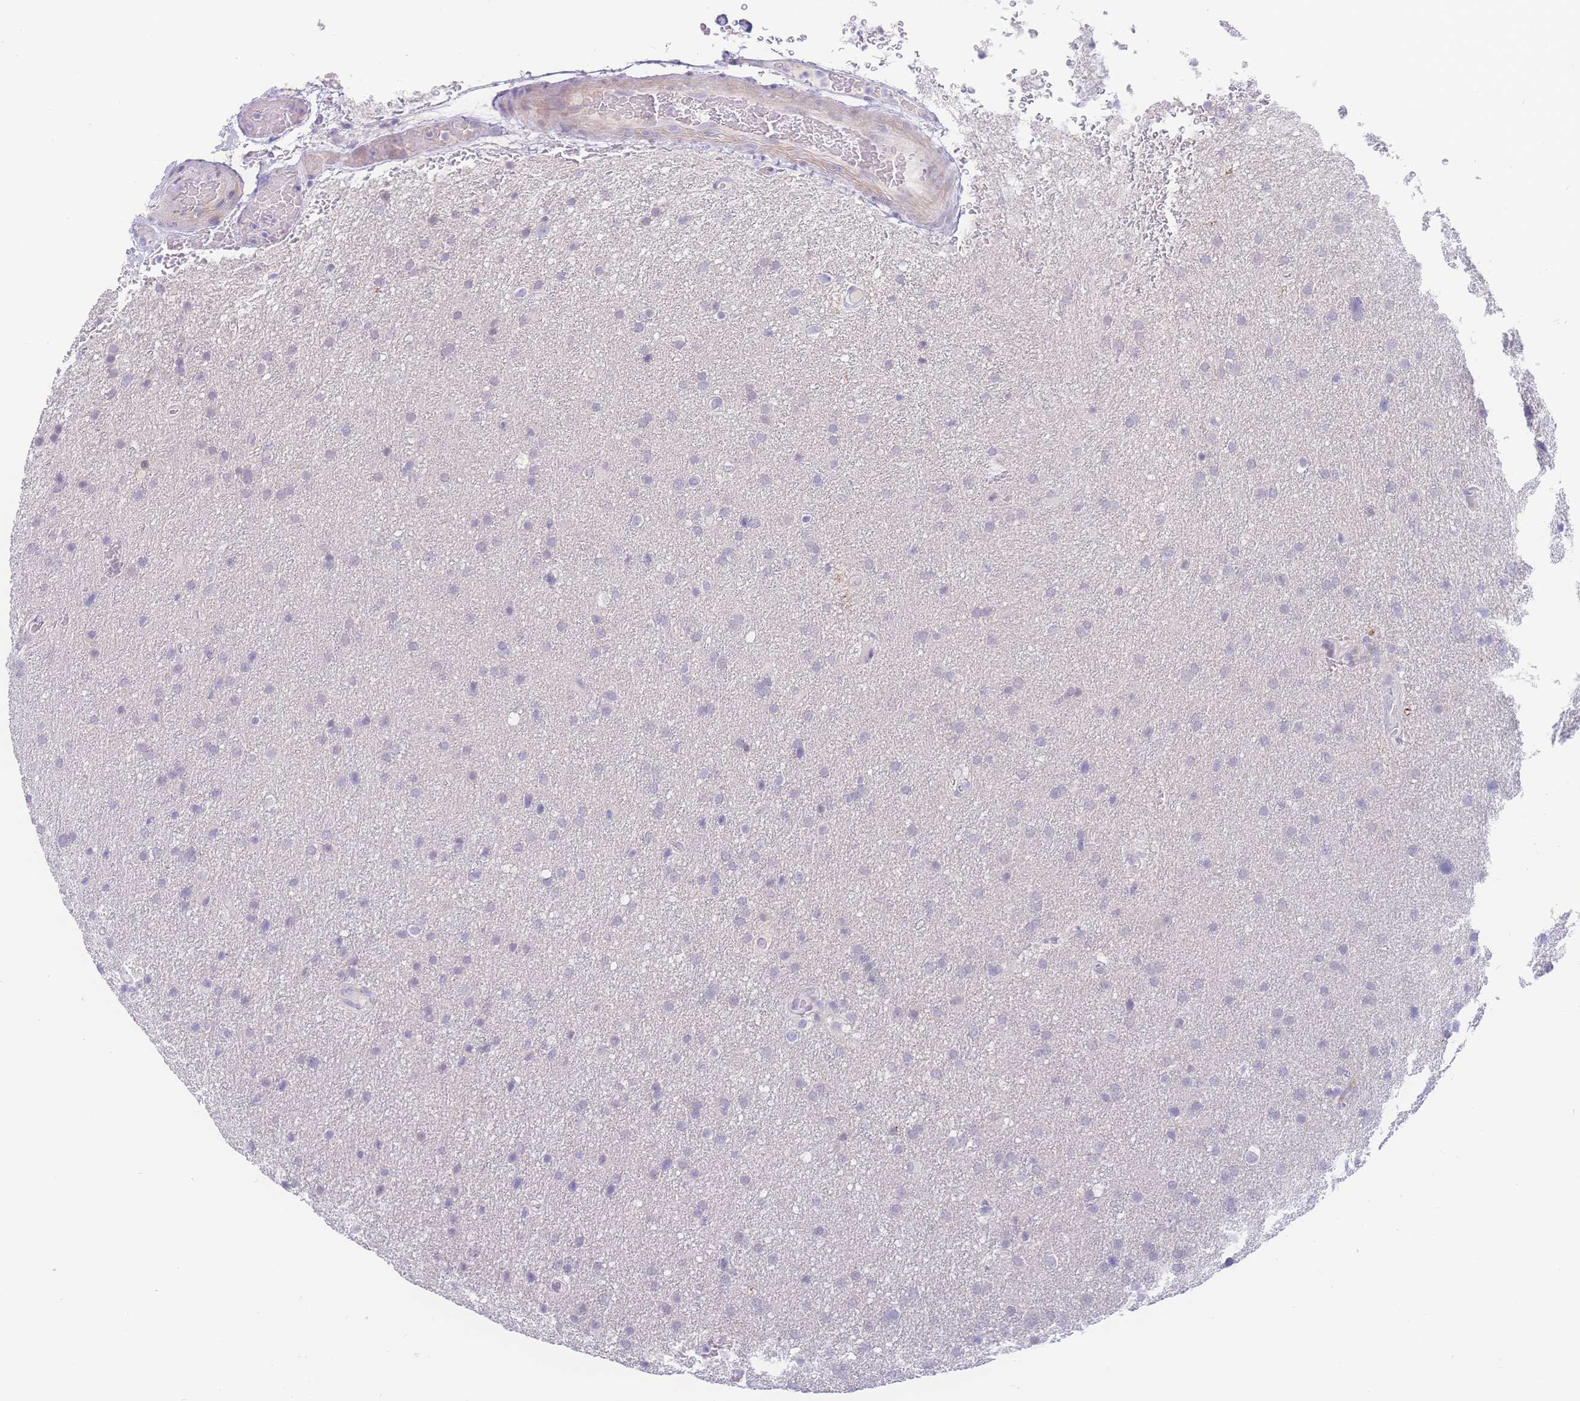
{"staining": {"intensity": "negative", "quantity": "none", "location": "none"}, "tissue": "glioma", "cell_type": "Tumor cells", "image_type": "cancer", "snomed": [{"axis": "morphology", "description": "Glioma, malignant, Low grade"}, {"axis": "topography", "description": "Brain"}], "caption": "DAB immunohistochemical staining of malignant glioma (low-grade) shows no significant expression in tumor cells. (Stains: DAB immunohistochemistry (IHC) with hematoxylin counter stain, Microscopy: brightfield microscopy at high magnification).", "gene": "PRSS22", "patient": {"sex": "female", "age": 32}}